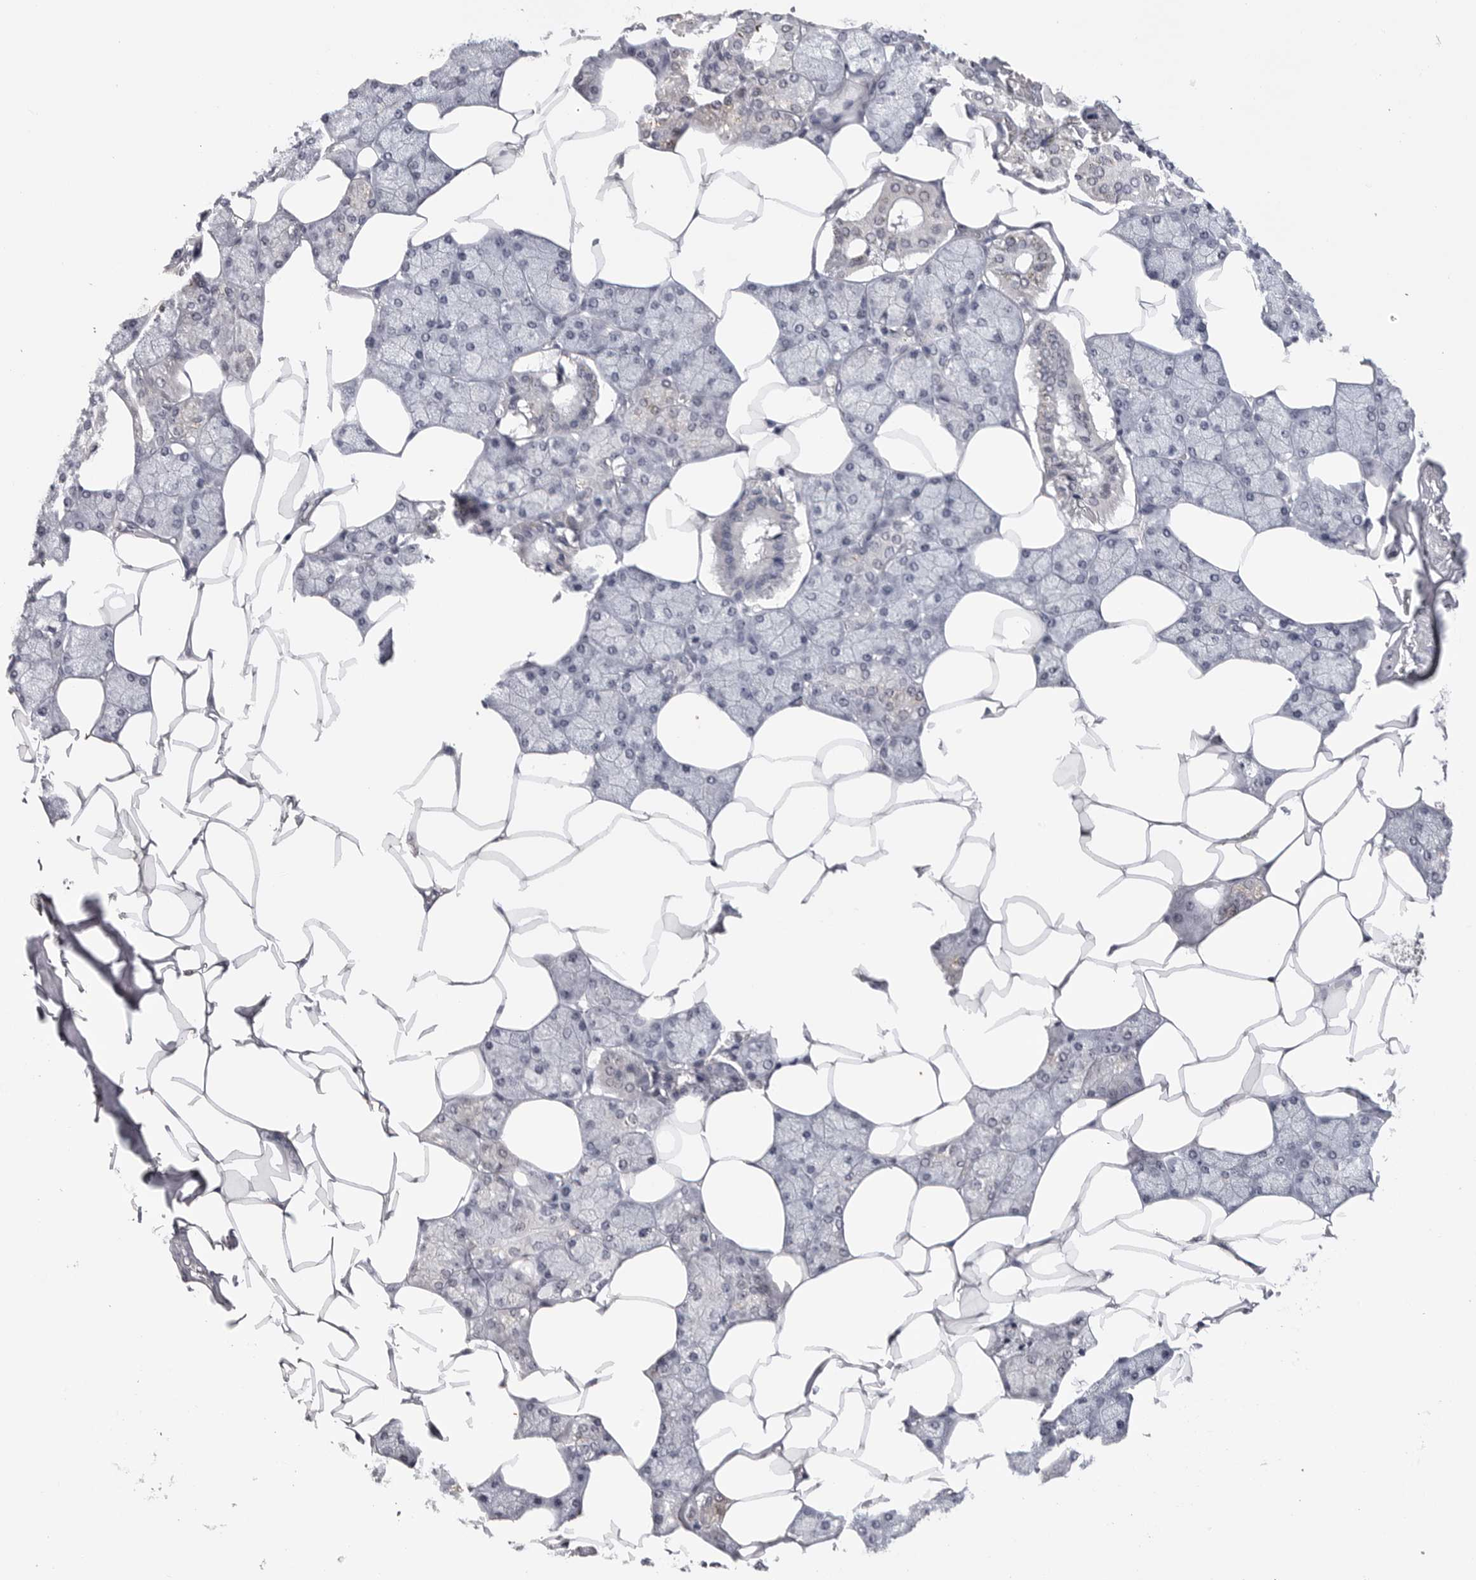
{"staining": {"intensity": "weak", "quantity": "<25%", "location": "cytoplasmic/membranous"}, "tissue": "salivary gland", "cell_type": "Glandular cells", "image_type": "normal", "snomed": [{"axis": "morphology", "description": "Normal tissue, NOS"}, {"axis": "topography", "description": "Salivary gland"}], "caption": "The photomicrograph displays no staining of glandular cells in normal salivary gland.", "gene": "CDK20", "patient": {"sex": "male", "age": 62}}